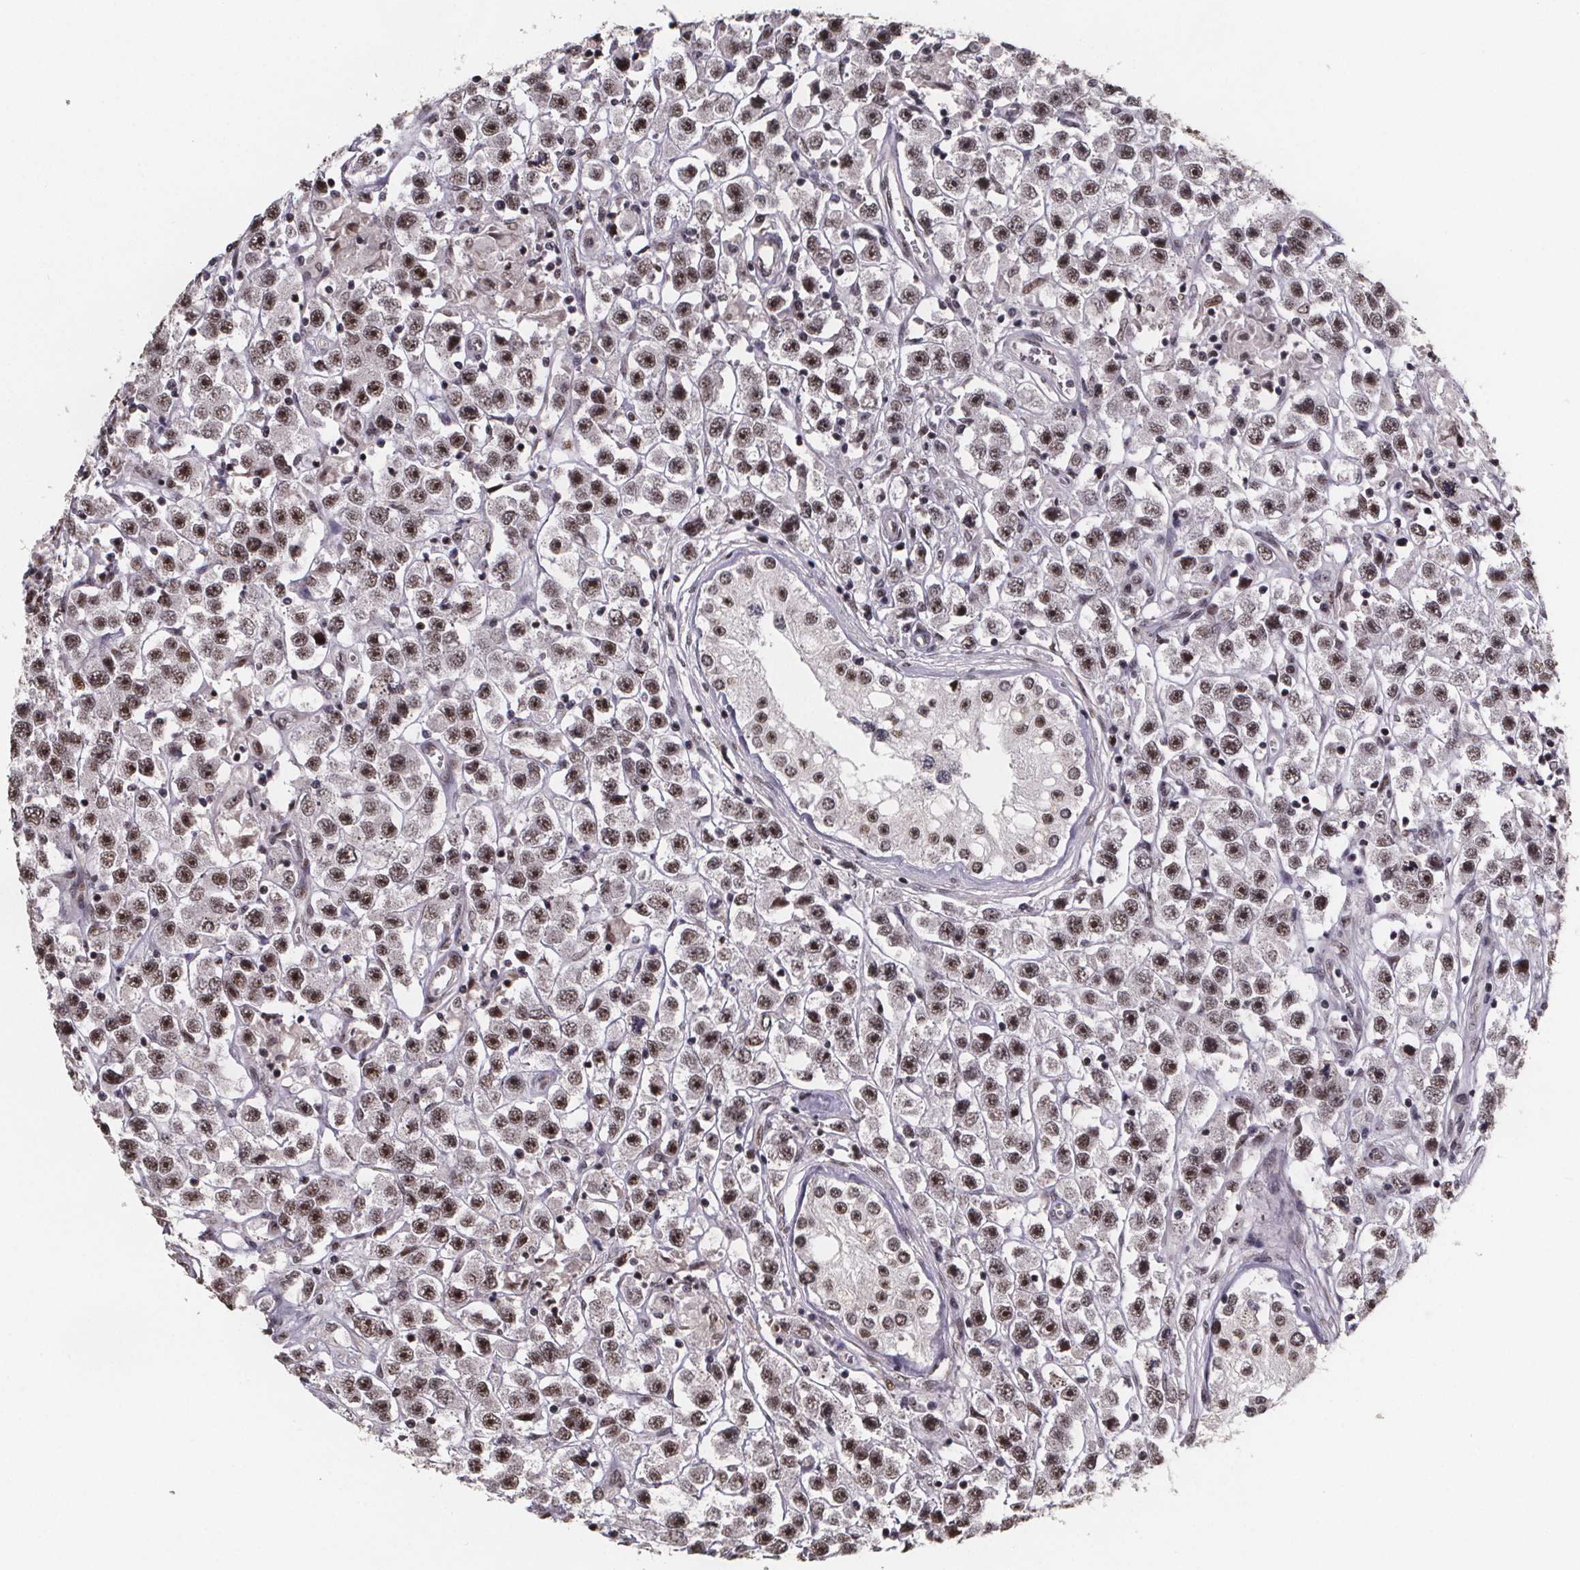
{"staining": {"intensity": "moderate", "quantity": ">75%", "location": "nuclear"}, "tissue": "testis cancer", "cell_type": "Tumor cells", "image_type": "cancer", "snomed": [{"axis": "morphology", "description": "Seminoma, NOS"}, {"axis": "topography", "description": "Testis"}], "caption": "Protein expression by IHC reveals moderate nuclear positivity in about >75% of tumor cells in testis seminoma.", "gene": "U2SURP", "patient": {"sex": "male", "age": 45}}